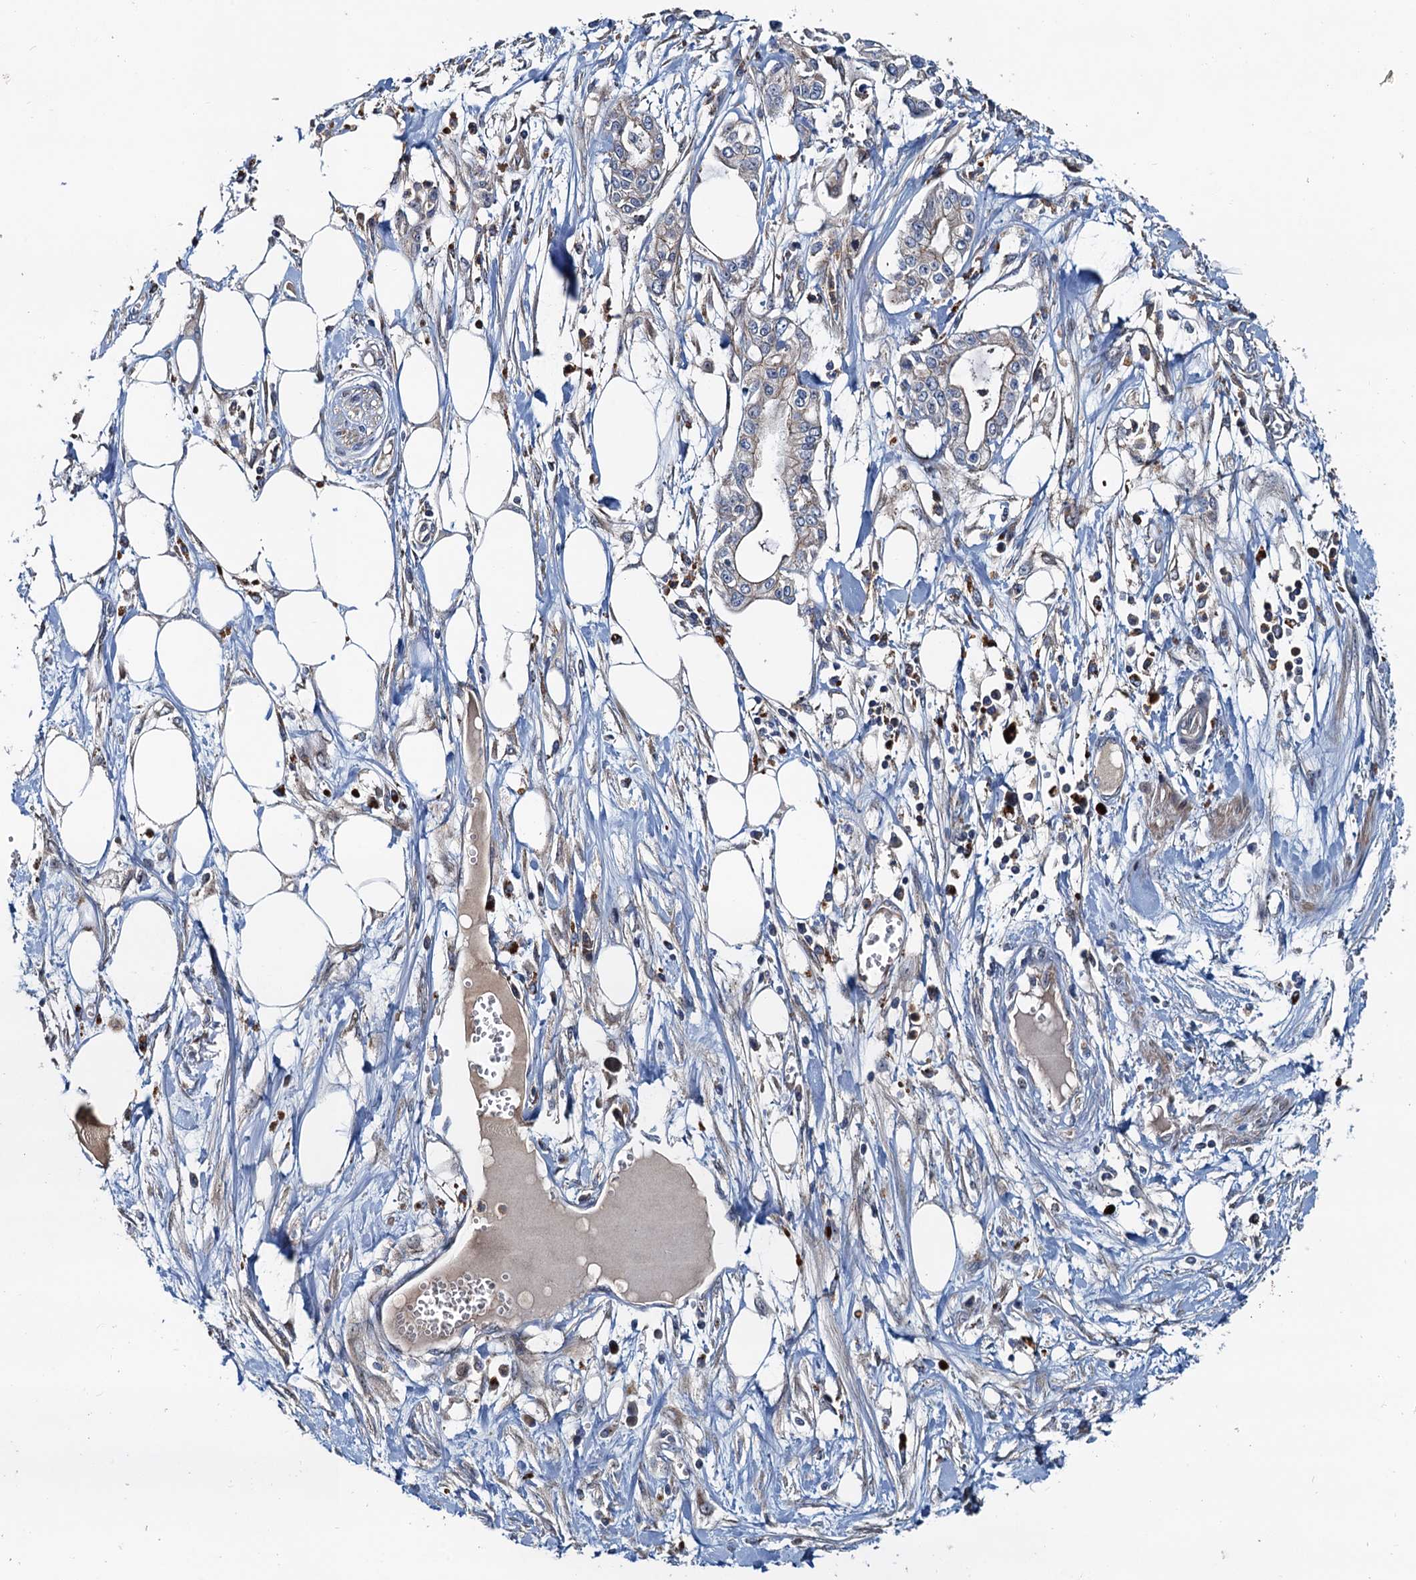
{"staining": {"intensity": "weak", "quantity": "<25%", "location": "cytoplasmic/membranous"}, "tissue": "pancreatic cancer", "cell_type": "Tumor cells", "image_type": "cancer", "snomed": [{"axis": "morphology", "description": "Adenocarcinoma, NOS"}, {"axis": "topography", "description": "Pancreas"}], "caption": "Tumor cells are negative for brown protein staining in adenocarcinoma (pancreatic).", "gene": "EFL1", "patient": {"sex": "male", "age": 68}}